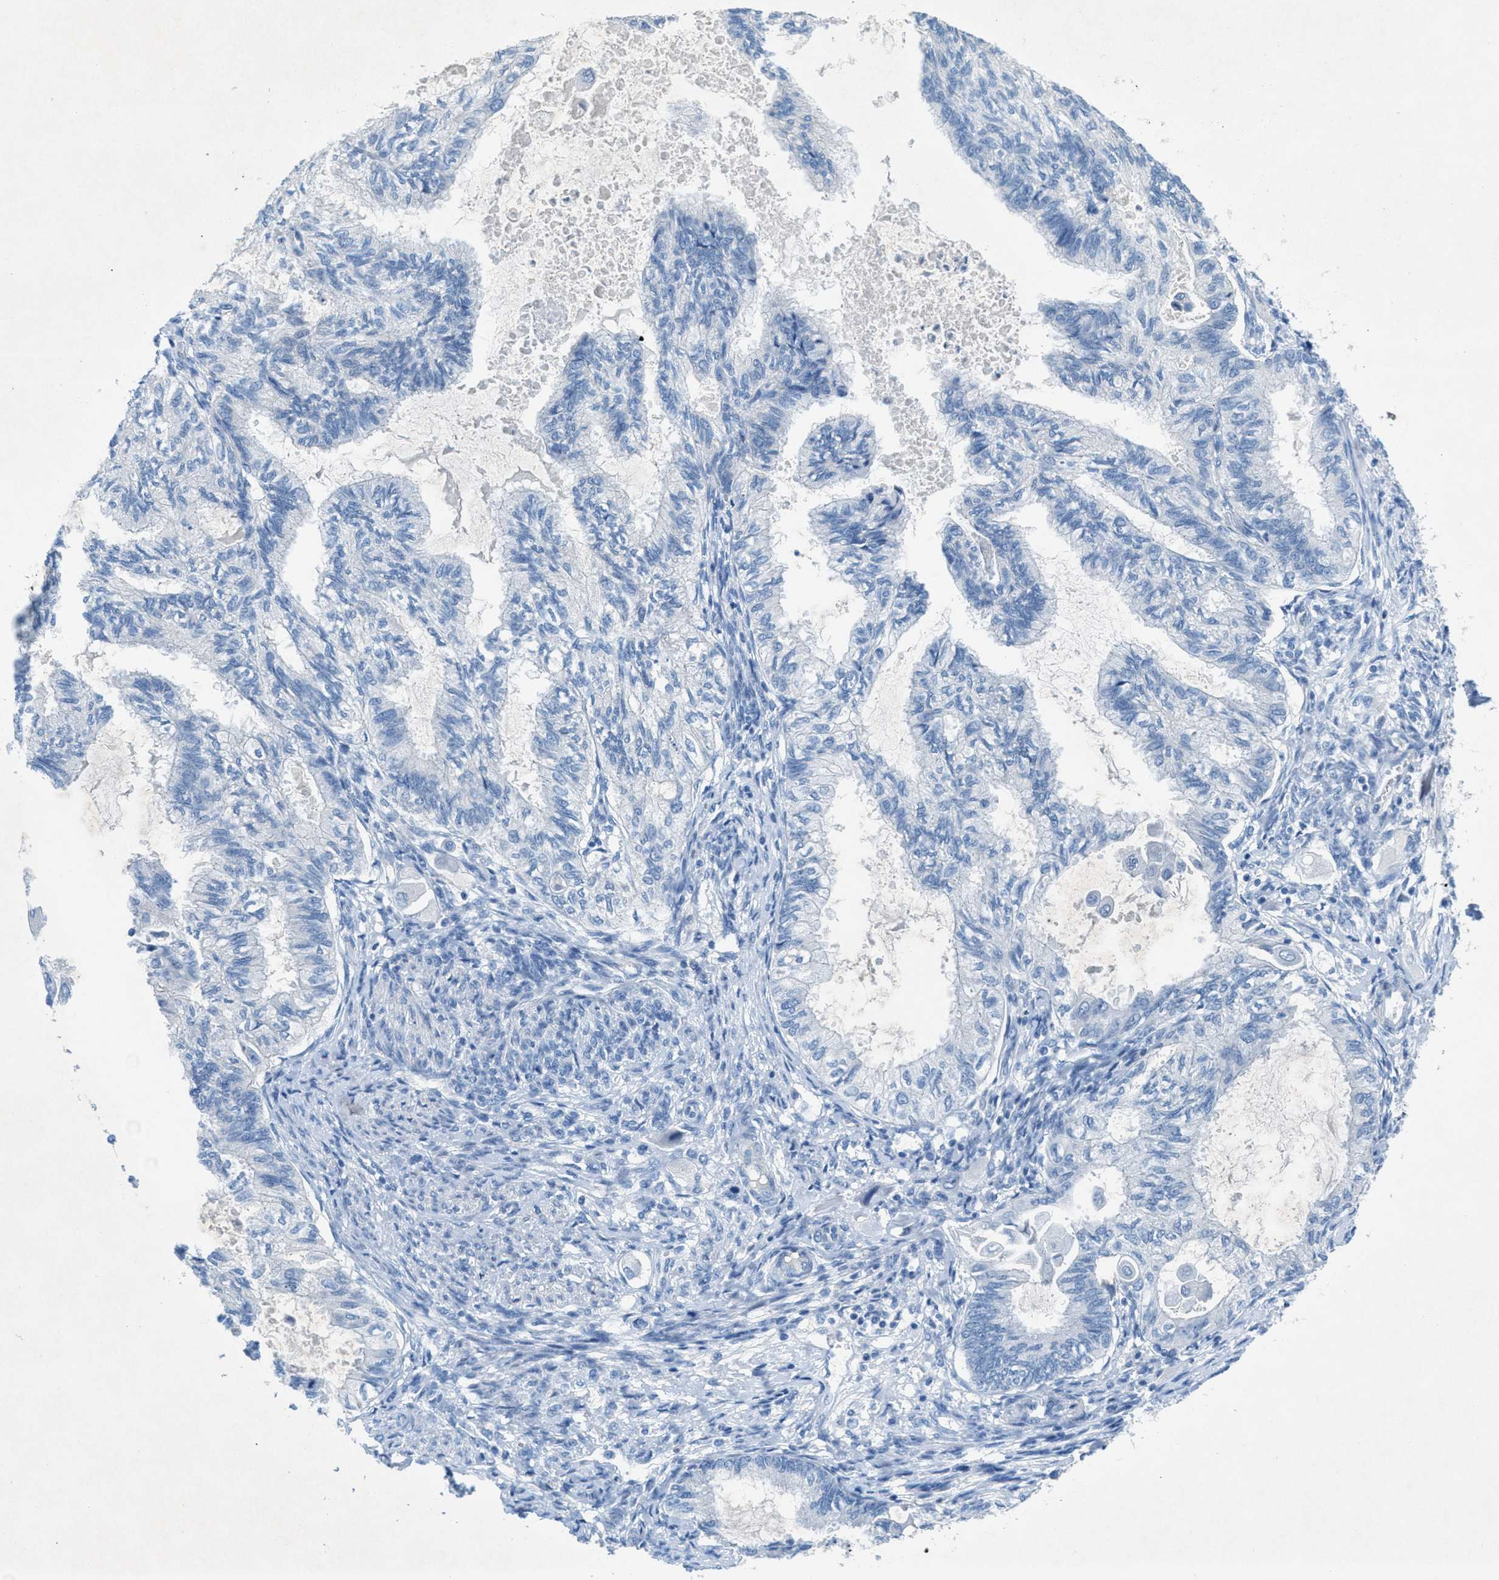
{"staining": {"intensity": "negative", "quantity": "none", "location": "none"}, "tissue": "cervical cancer", "cell_type": "Tumor cells", "image_type": "cancer", "snomed": [{"axis": "morphology", "description": "Normal tissue, NOS"}, {"axis": "morphology", "description": "Adenocarcinoma, NOS"}, {"axis": "topography", "description": "Cervix"}, {"axis": "topography", "description": "Endometrium"}], "caption": "Tumor cells show no significant positivity in cervical adenocarcinoma.", "gene": "GALNT17", "patient": {"sex": "female", "age": 86}}